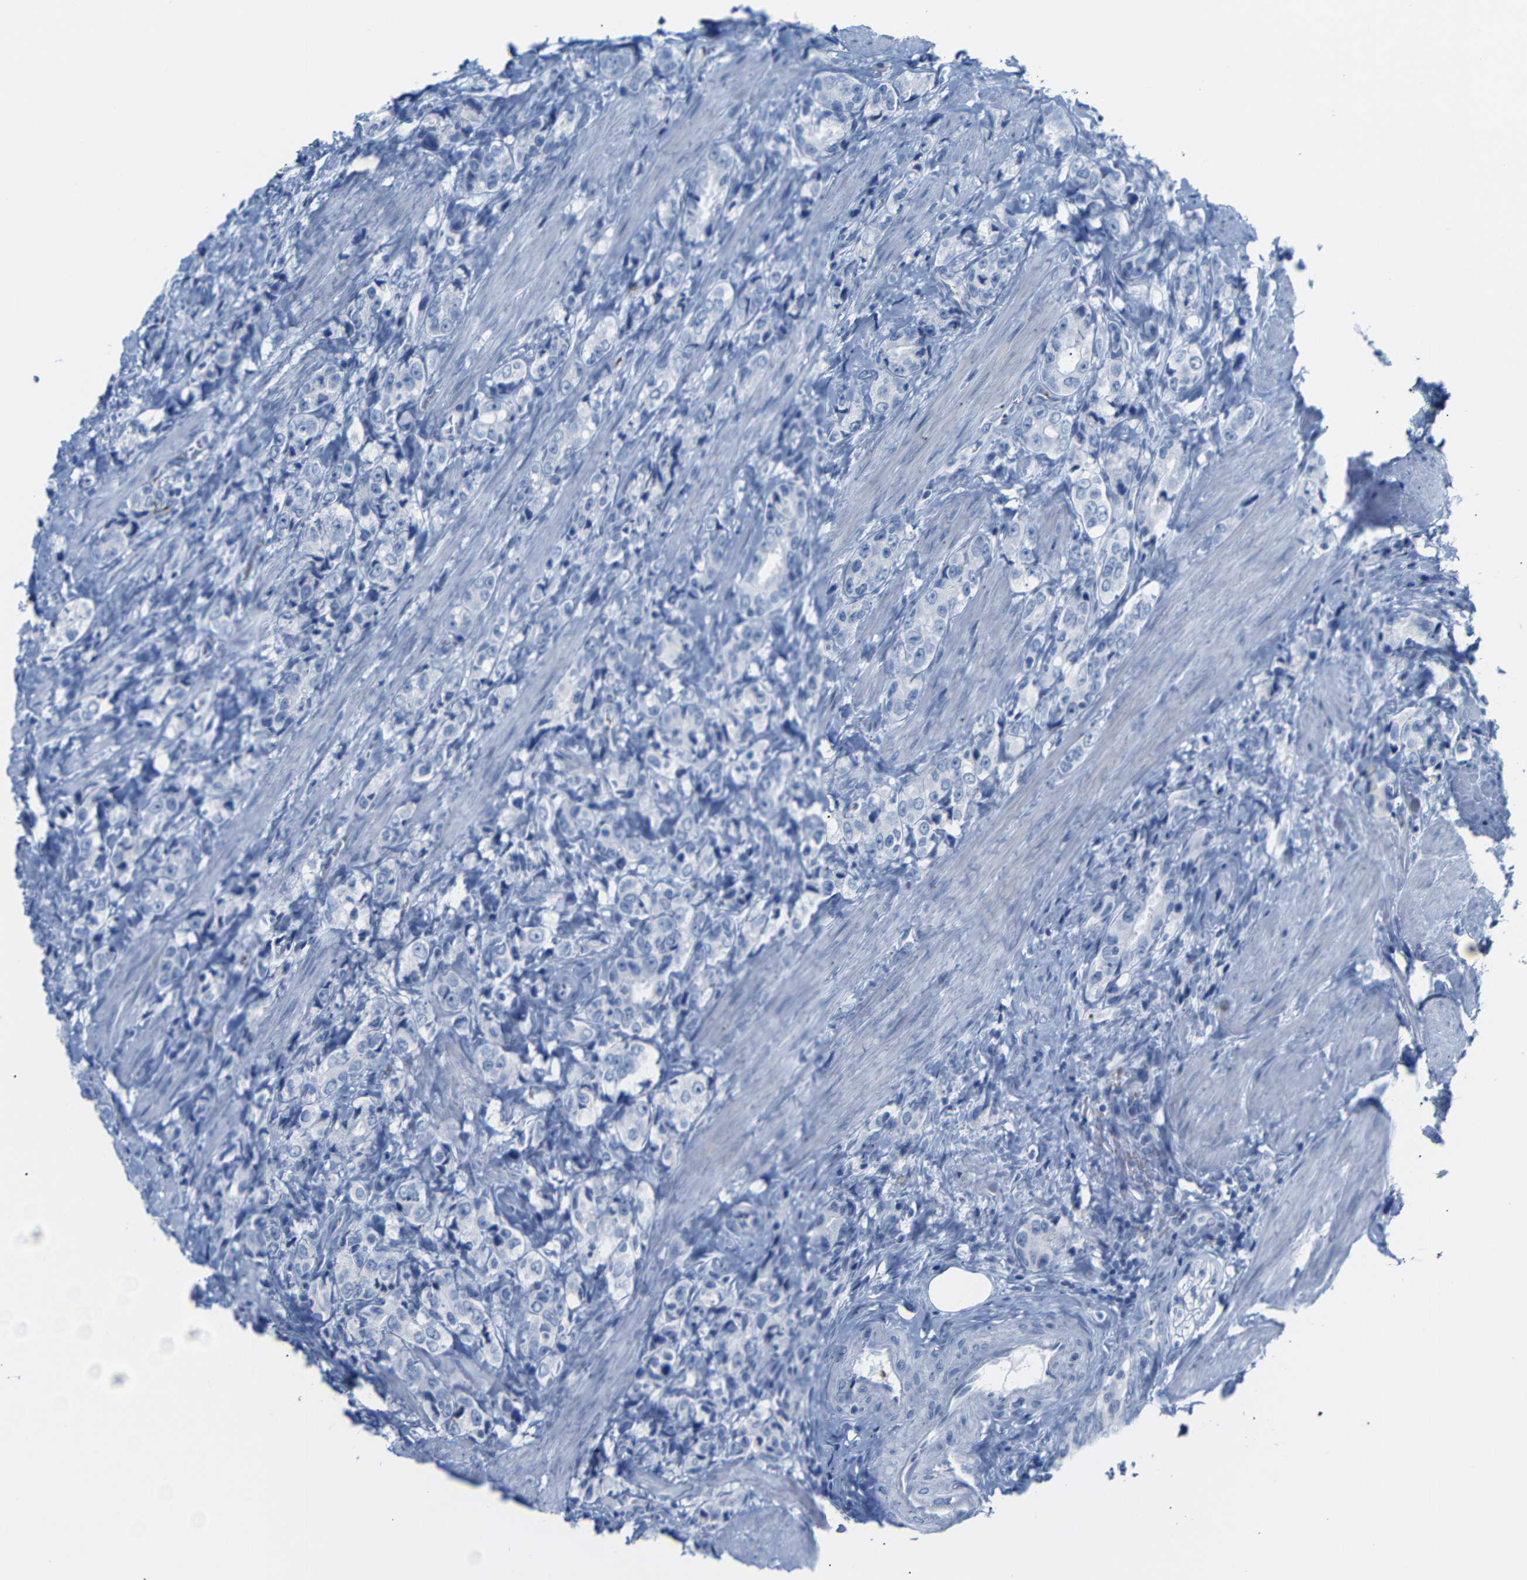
{"staining": {"intensity": "negative", "quantity": "none", "location": "none"}, "tissue": "prostate cancer", "cell_type": "Tumor cells", "image_type": "cancer", "snomed": [{"axis": "morphology", "description": "Adenocarcinoma, High grade"}, {"axis": "topography", "description": "Prostate"}], "caption": "A photomicrograph of human prostate adenocarcinoma (high-grade) is negative for staining in tumor cells. (DAB immunohistochemistry with hematoxylin counter stain).", "gene": "ERVMER34-1", "patient": {"sex": "male", "age": 61}}